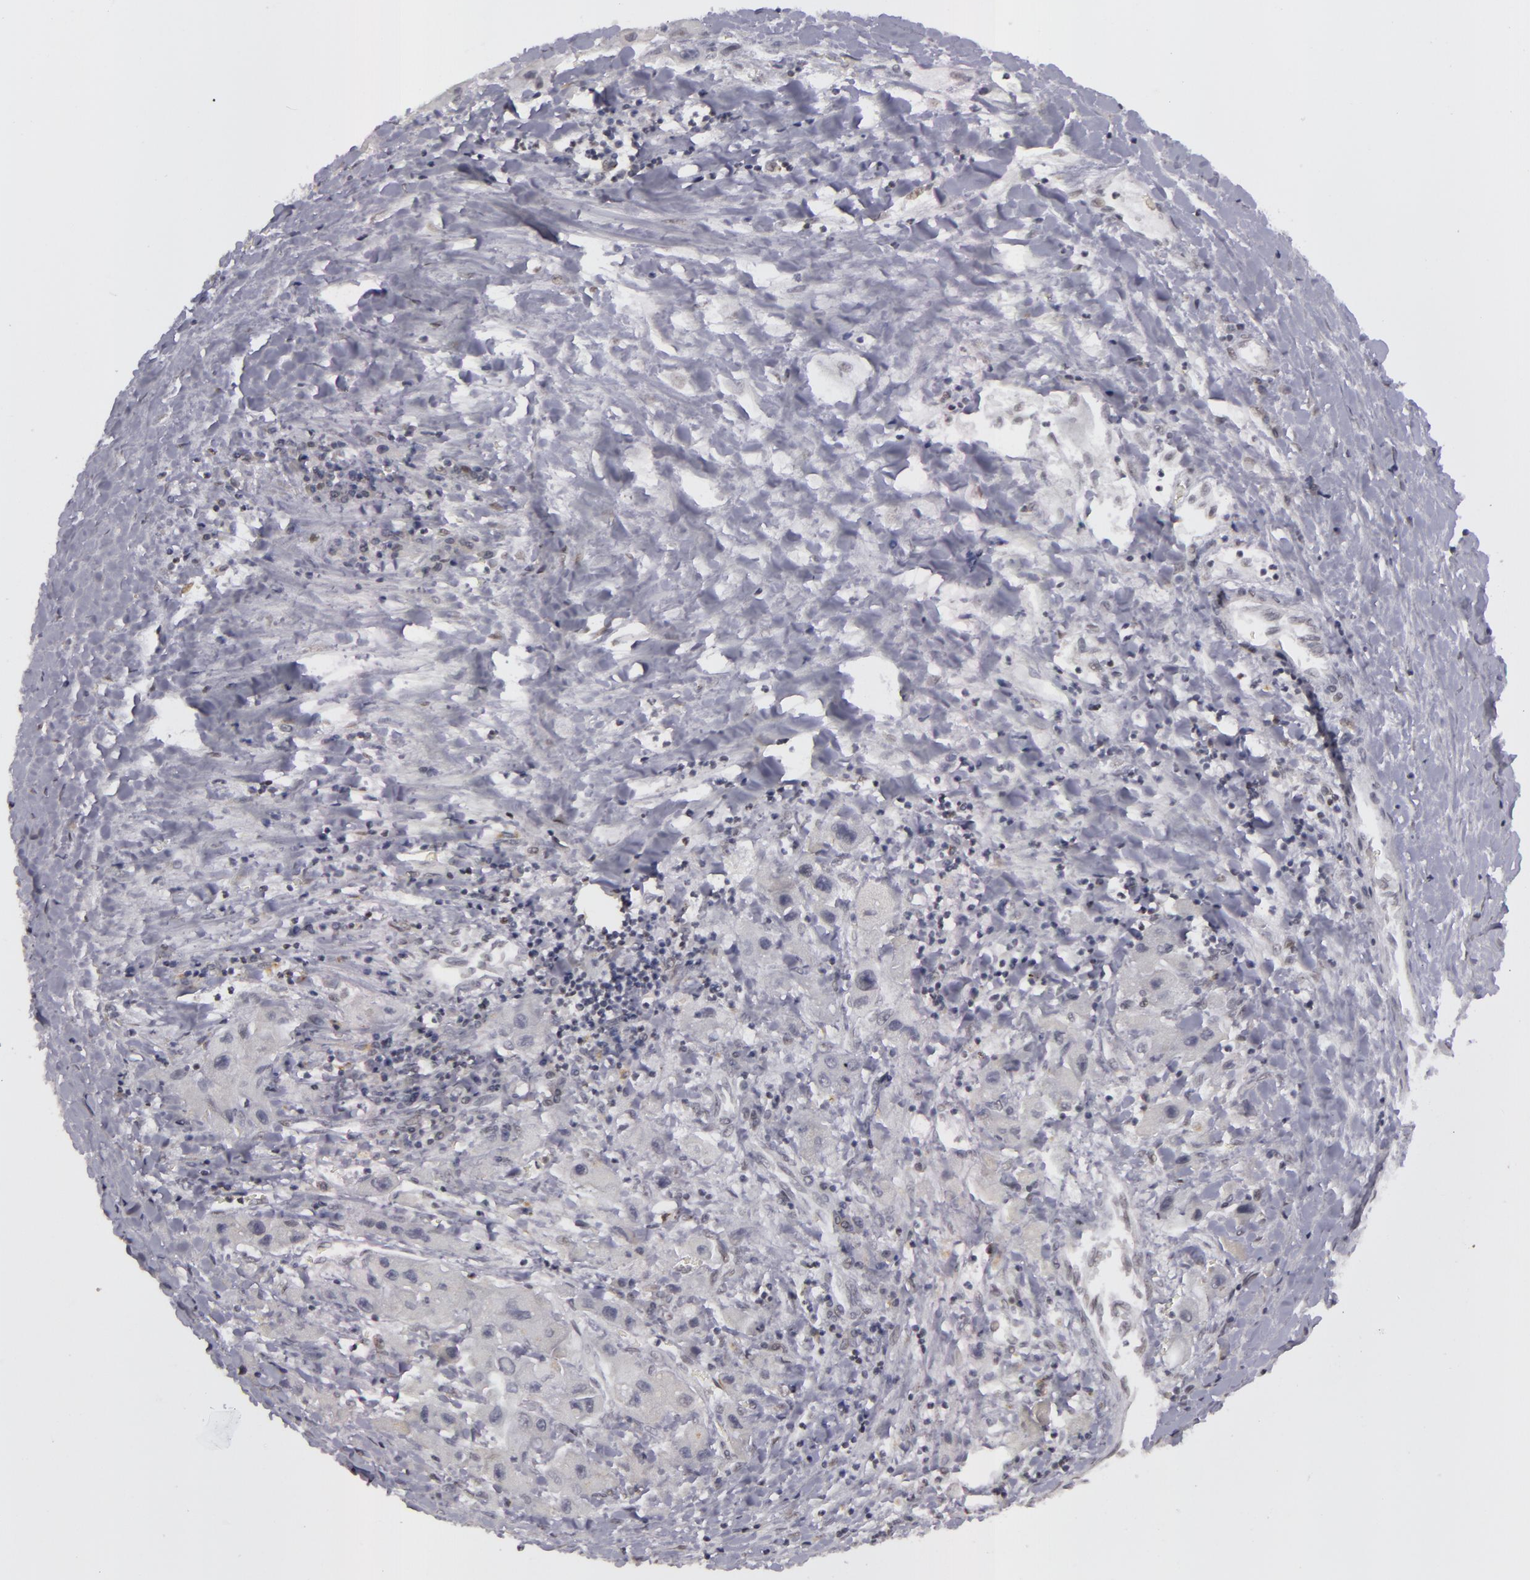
{"staining": {"intensity": "negative", "quantity": "none", "location": "none"}, "tissue": "liver cancer", "cell_type": "Tumor cells", "image_type": "cancer", "snomed": [{"axis": "morphology", "description": "Carcinoma, Hepatocellular, NOS"}, {"axis": "topography", "description": "Liver"}], "caption": "The micrograph exhibits no significant staining in tumor cells of liver cancer (hepatocellular carcinoma).", "gene": "RRP7A", "patient": {"sex": "male", "age": 24}}